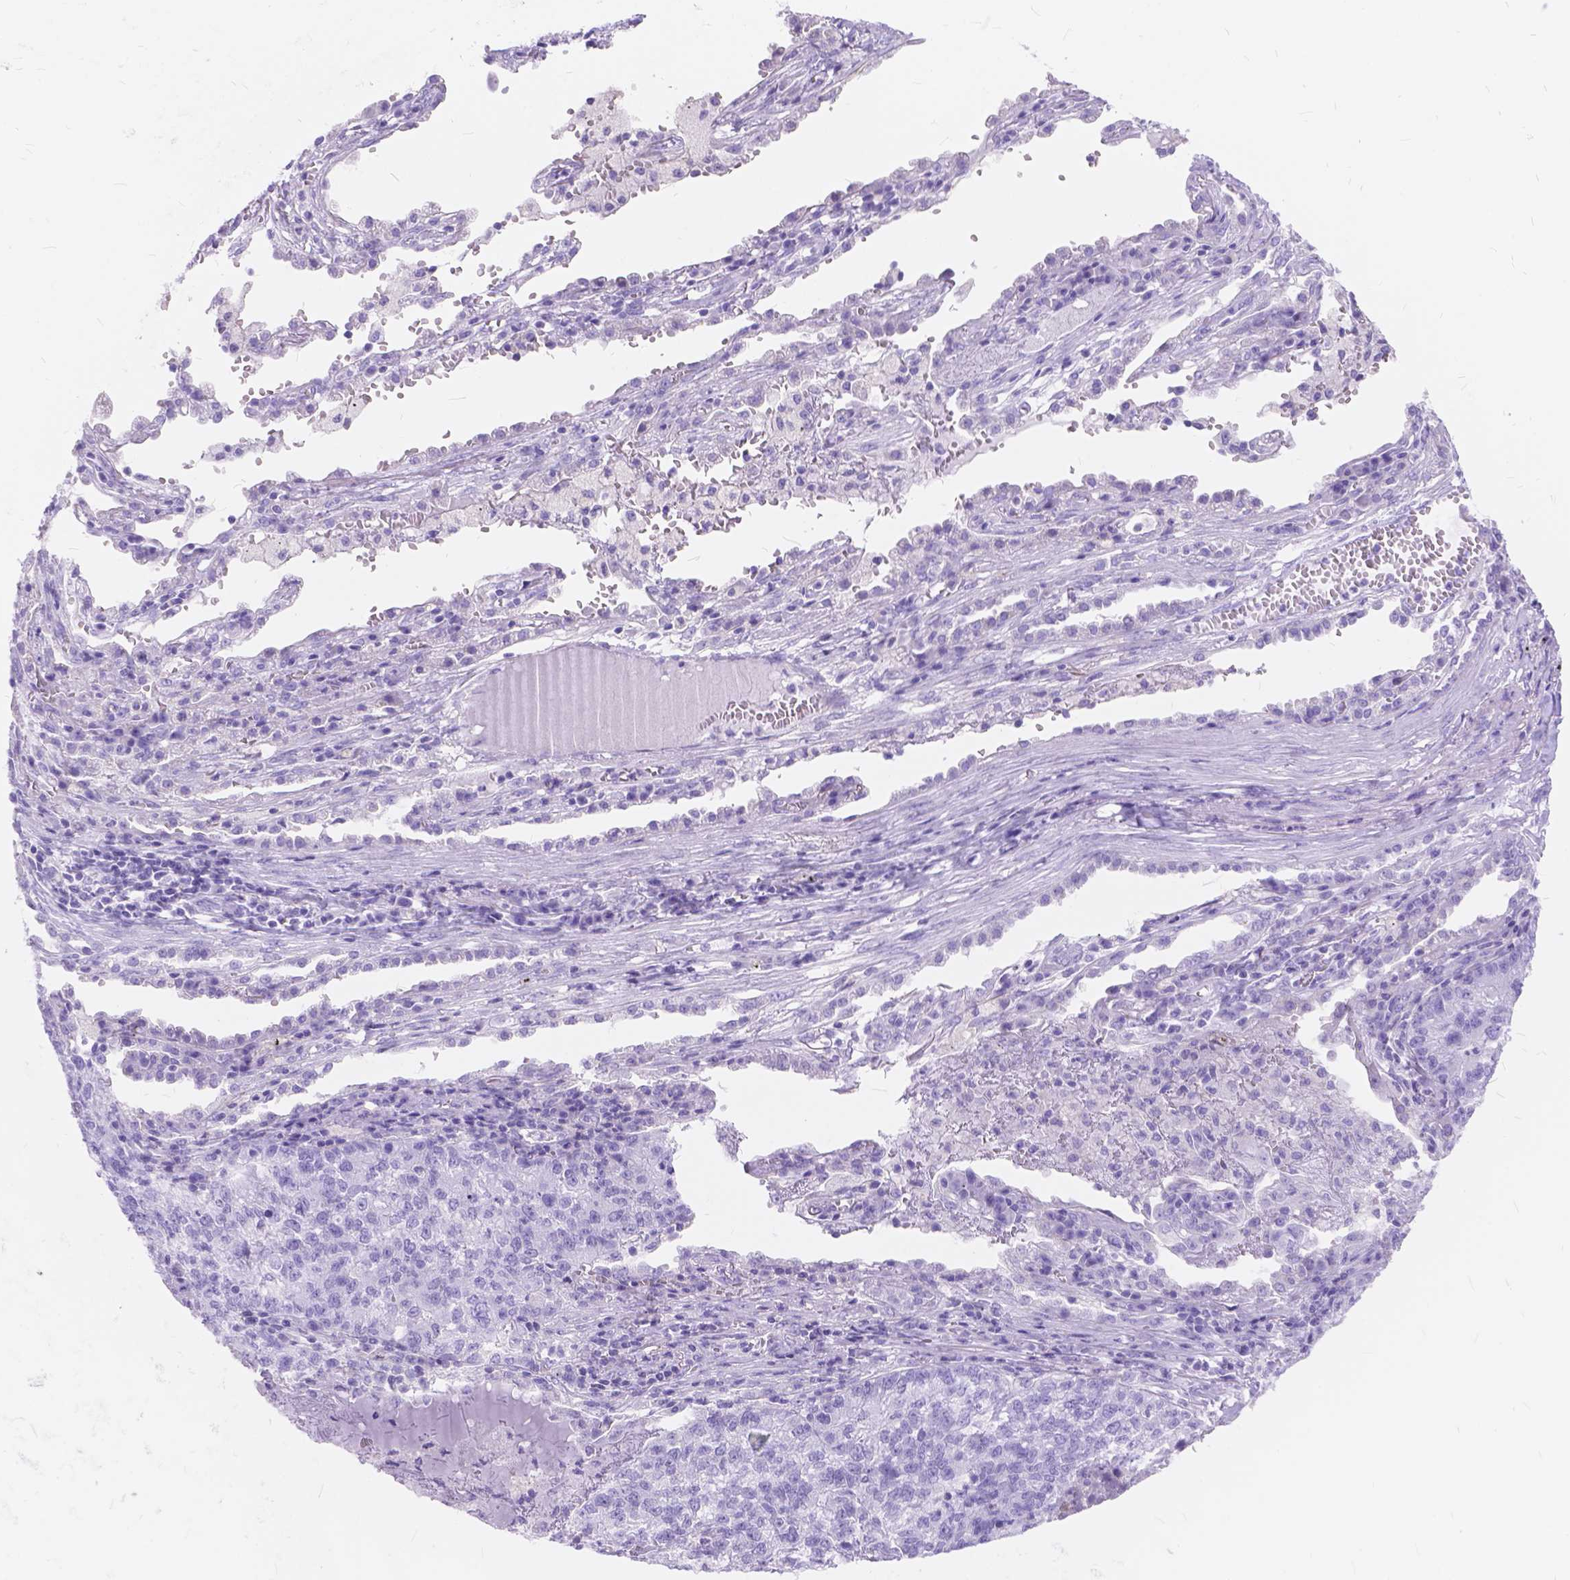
{"staining": {"intensity": "negative", "quantity": "none", "location": "none"}, "tissue": "lung cancer", "cell_type": "Tumor cells", "image_type": "cancer", "snomed": [{"axis": "morphology", "description": "Adenocarcinoma, NOS"}, {"axis": "topography", "description": "Lung"}], "caption": "This is an immunohistochemistry (IHC) histopathology image of adenocarcinoma (lung). There is no expression in tumor cells.", "gene": "FOXL2", "patient": {"sex": "male", "age": 57}}